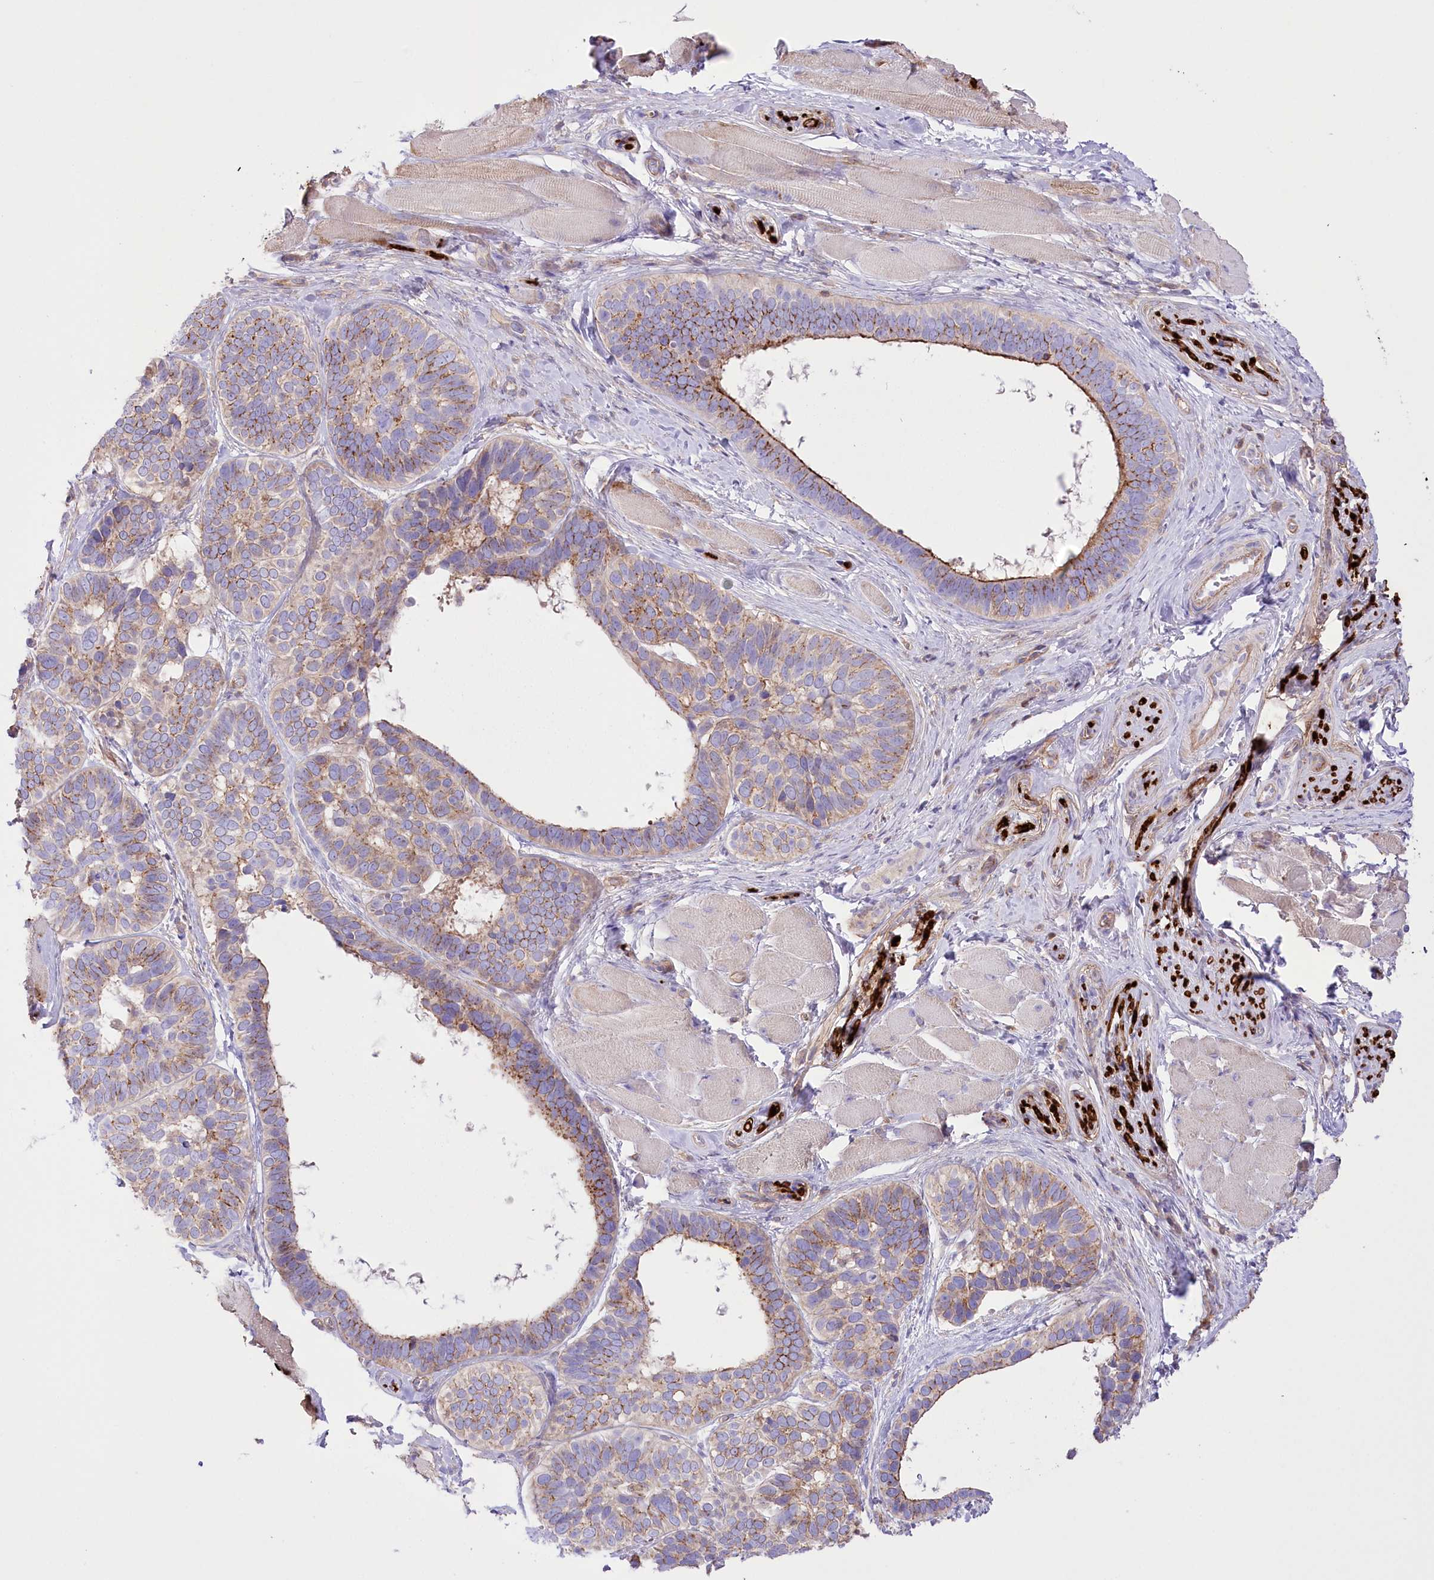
{"staining": {"intensity": "moderate", "quantity": "25%-75%", "location": "cytoplasmic/membranous"}, "tissue": "skin cancer", "cell_type": "Tumor cells", "image_type": "cancer", "snomed": [{"axis": "morphology", "description": "Basal cell carcinoma"}, {"axis": "topography", "description": "Skin"}], "caption": "Skin basal cell carcinoma stained for a protein (brown) shows moderate cytoplasmic/membranous positive positivity in about 25%-75% of tumor cells.", "gene": "FAM216A", "patient": {"sex": "male", "age": 62}}